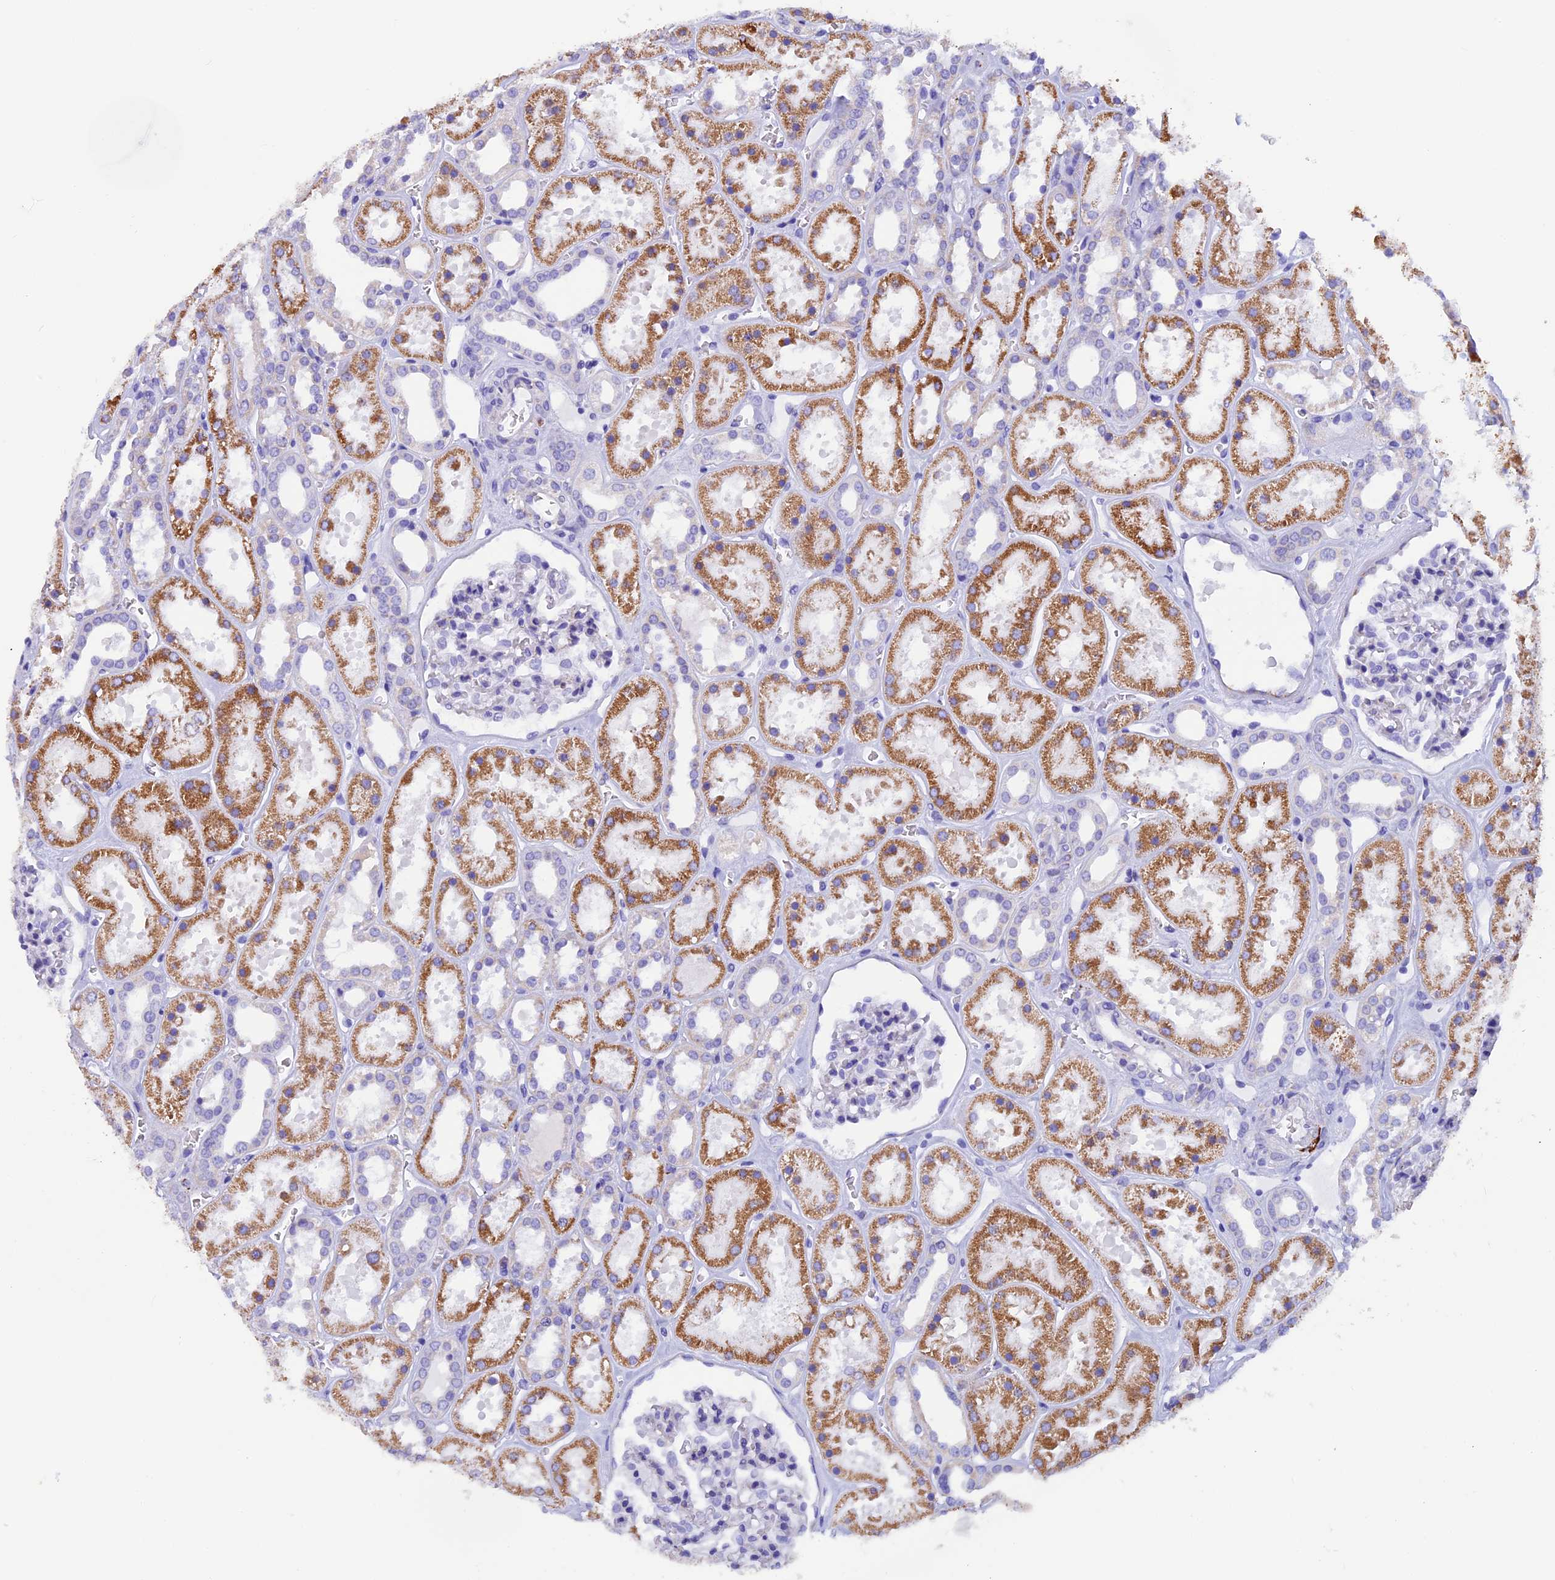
{"staining": {"intensity": "negative", "quantity": "none", "location": "none"}, "tissue": "kidney", "cell_type": "Cells in glomeruli", "image_type": "normal", "snomed": [{"axis": "morphology", "description": "Normal tissue, NOS"}, {"axis": "topography", "description": "Kidney"}], "caption": "Histopathology image shows no protein positivity in cells in glomeruli of unremarkable kidney.", "gene": "SLC8B1", "patient": {"sex": "female", "age": 41}}